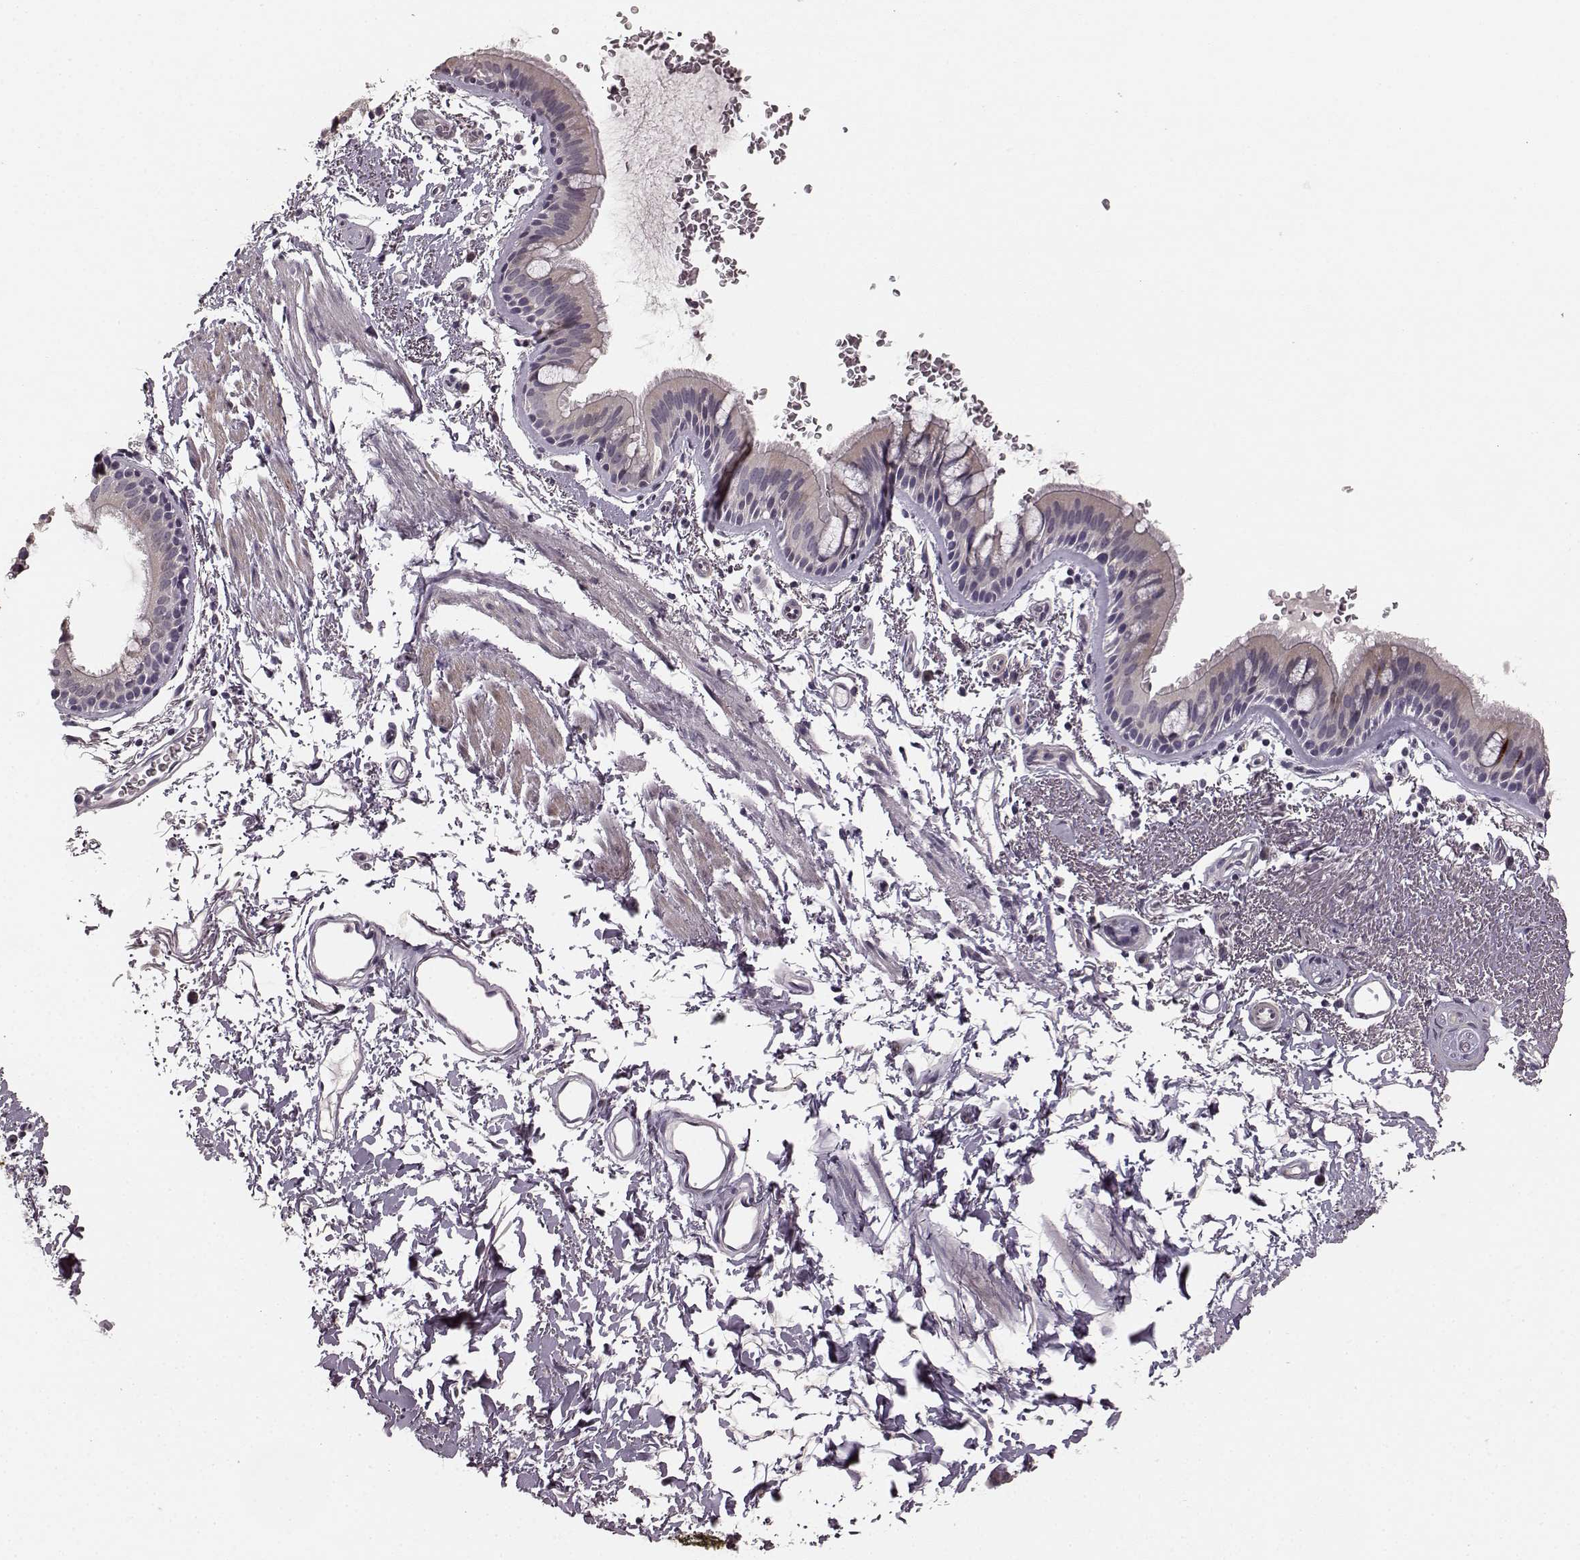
{"staining": {"intensity": "negative", "quantity": "none", "location": "none"}, "tissue": "bronchus", "cell_type": "Respiratory epithelial cells", "image_type": "normal", "snomed": [{"axis": "morphology", "description": "Normal tissue, NOS"}, {"axis": "topography", "description": "Lymph node"}, {"axis": "topography", "description": "Bronchus"}], "caption": "Immunohistochemistry (IHC) image of normal bronchus: human bronchus stained with DAB reveals no significant protein staining in respiratory epithelial cells. Nuclei are stained in blue.", "gene": "RIT2", "patient": {"sex": "female", "age": 70}}